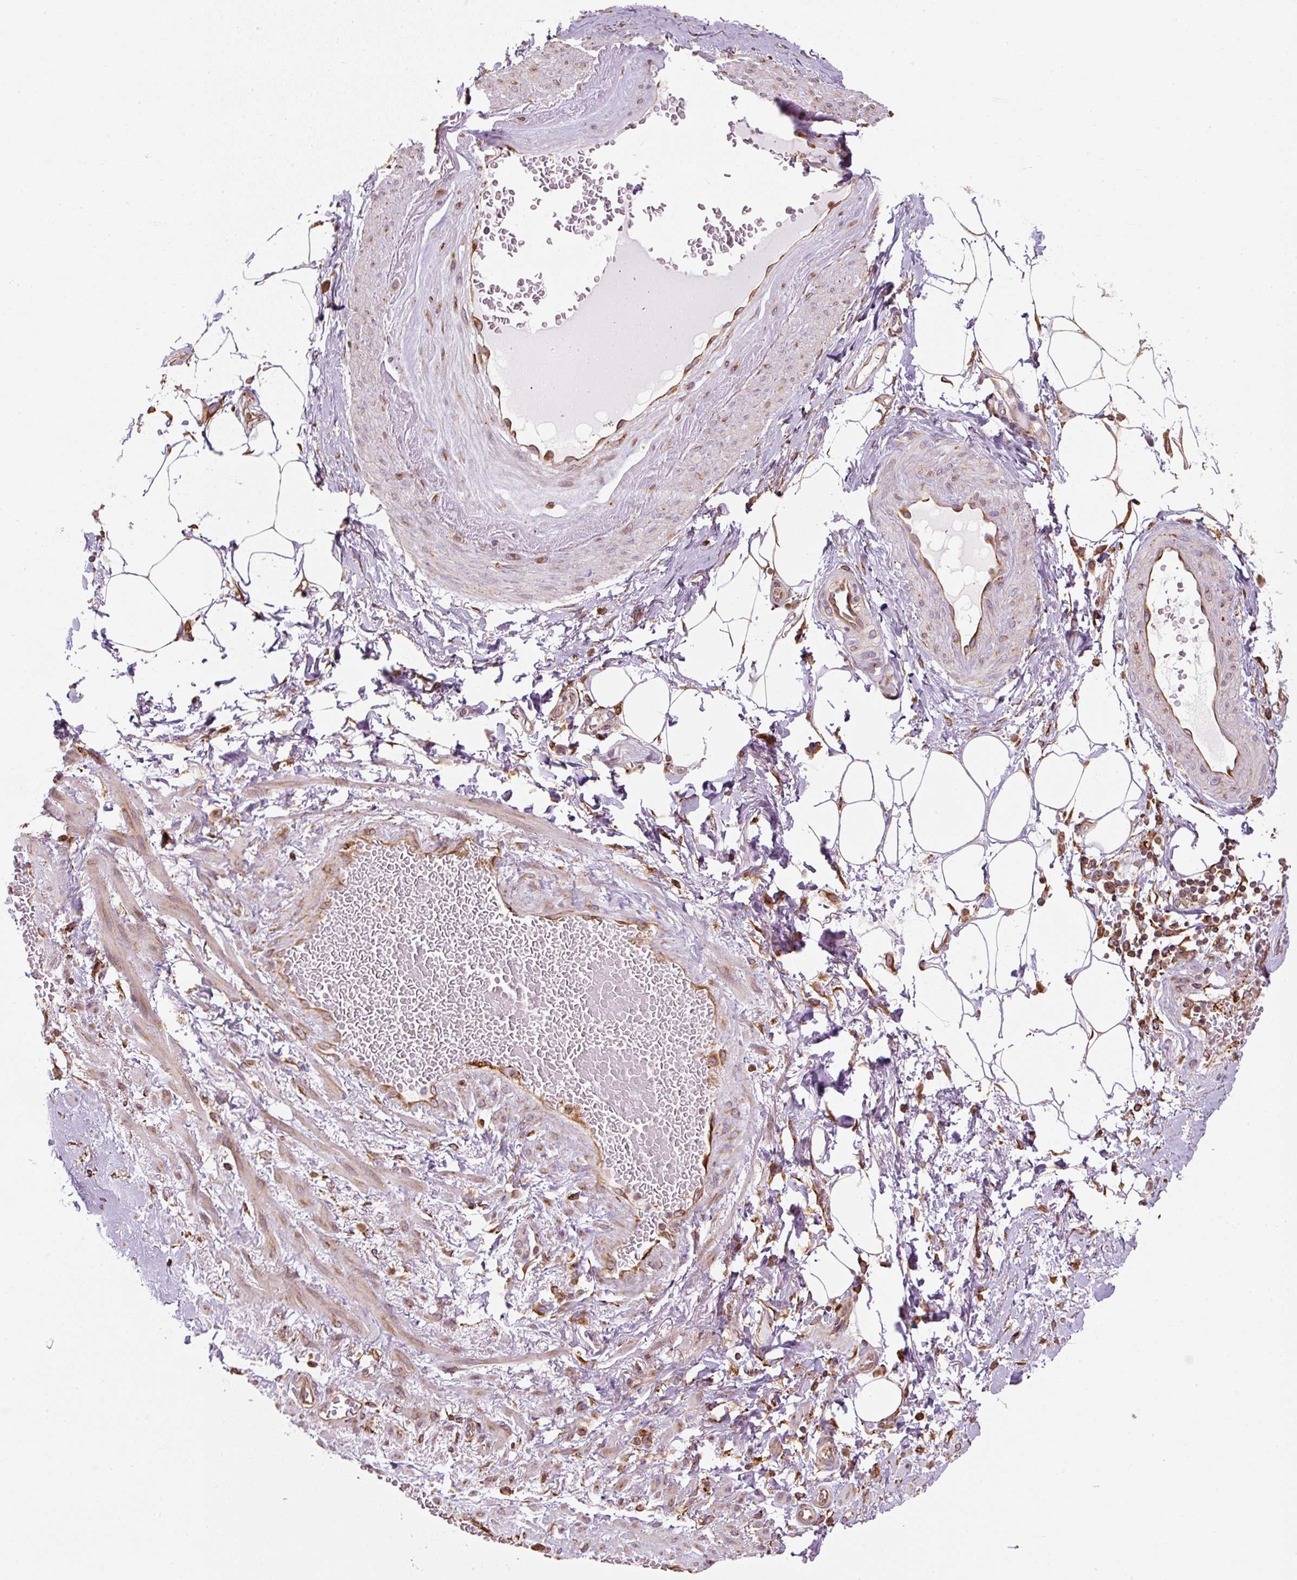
{"staining": {"intensity": "weak", "quantity": "25%-75%", "location": "cytoplasmic/membranous"}, "tissue": "adipose tissue", "cell_type": "Adipocytes", "image_type": "normal", "snomed": [{"axis": "morphology", "description": "Normal tissue, NOS"}, {"axis": "topography", "description": "Vagina"}, {"axis": "topography", "description": "Peripheral nerve tissue"}], "caption": "IHC micrograph of unremarkable human adipose tissue stained for a protein (brown), which reveals low levels of weak cytoplasmic/membranous expression in approximately 25%-75% of adipocytes.", "gene": "PRKCSH", "patient": {"sex": "female", "age": 71}}